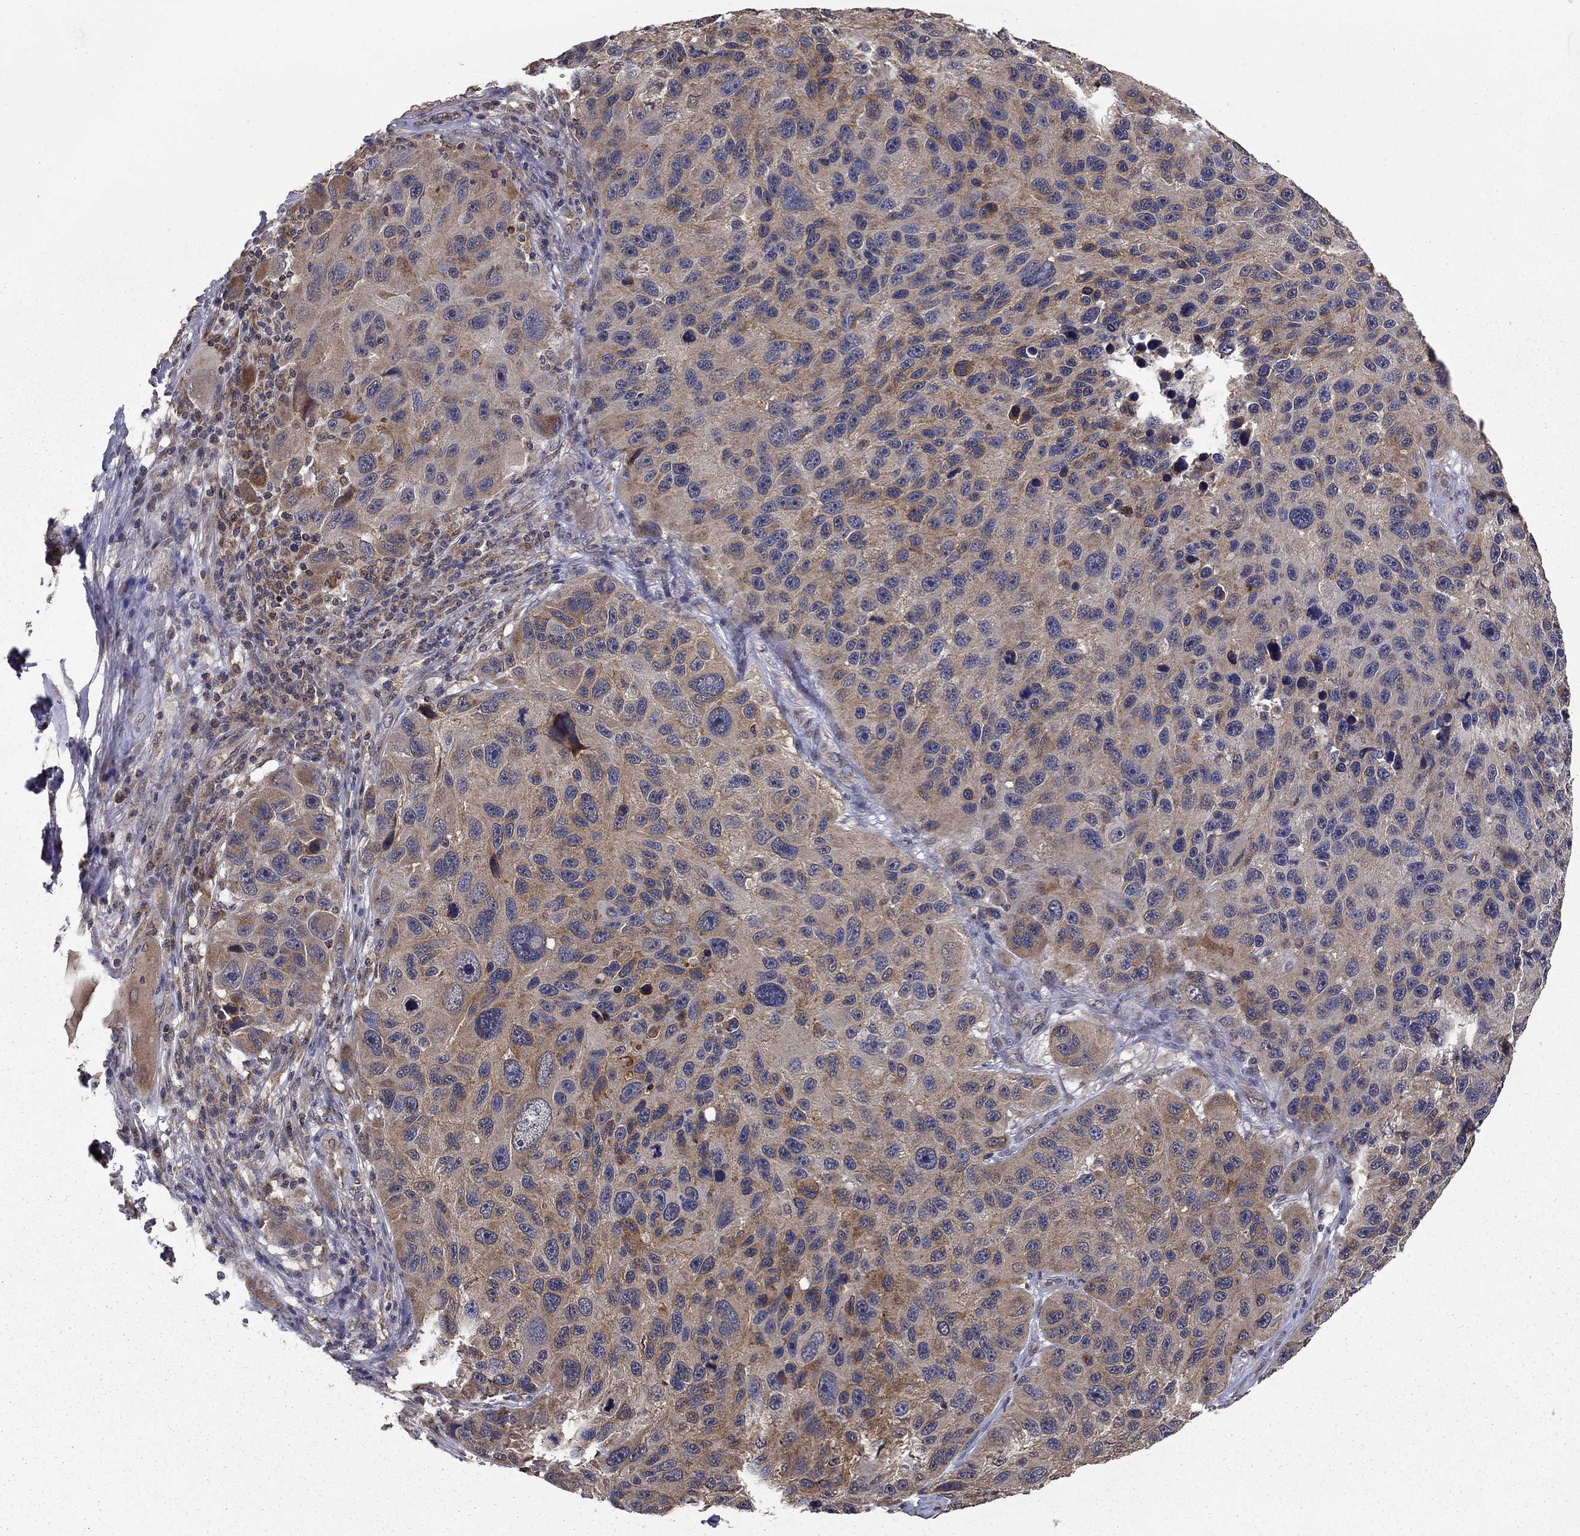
{"staining": {"intensity": "moderate", "quantity": "<25%", "location": "cytoplasmic/membranous"}, "tissue": "melanoma", "cell_type": "Tumor cells", "image_type": "cancer", "snomed": [{"axis": "morphology", "description": "Malignant melanoma, NOS"}, {"axis": "topography", "description": "Skin"}], "caption": "Moderate cytoplasmic/membranous protein expression is seen in about <25% of tumor cells in melanoma.", "gene": "SLC2A13", "patient": {"sex": "male", "age": 53}}